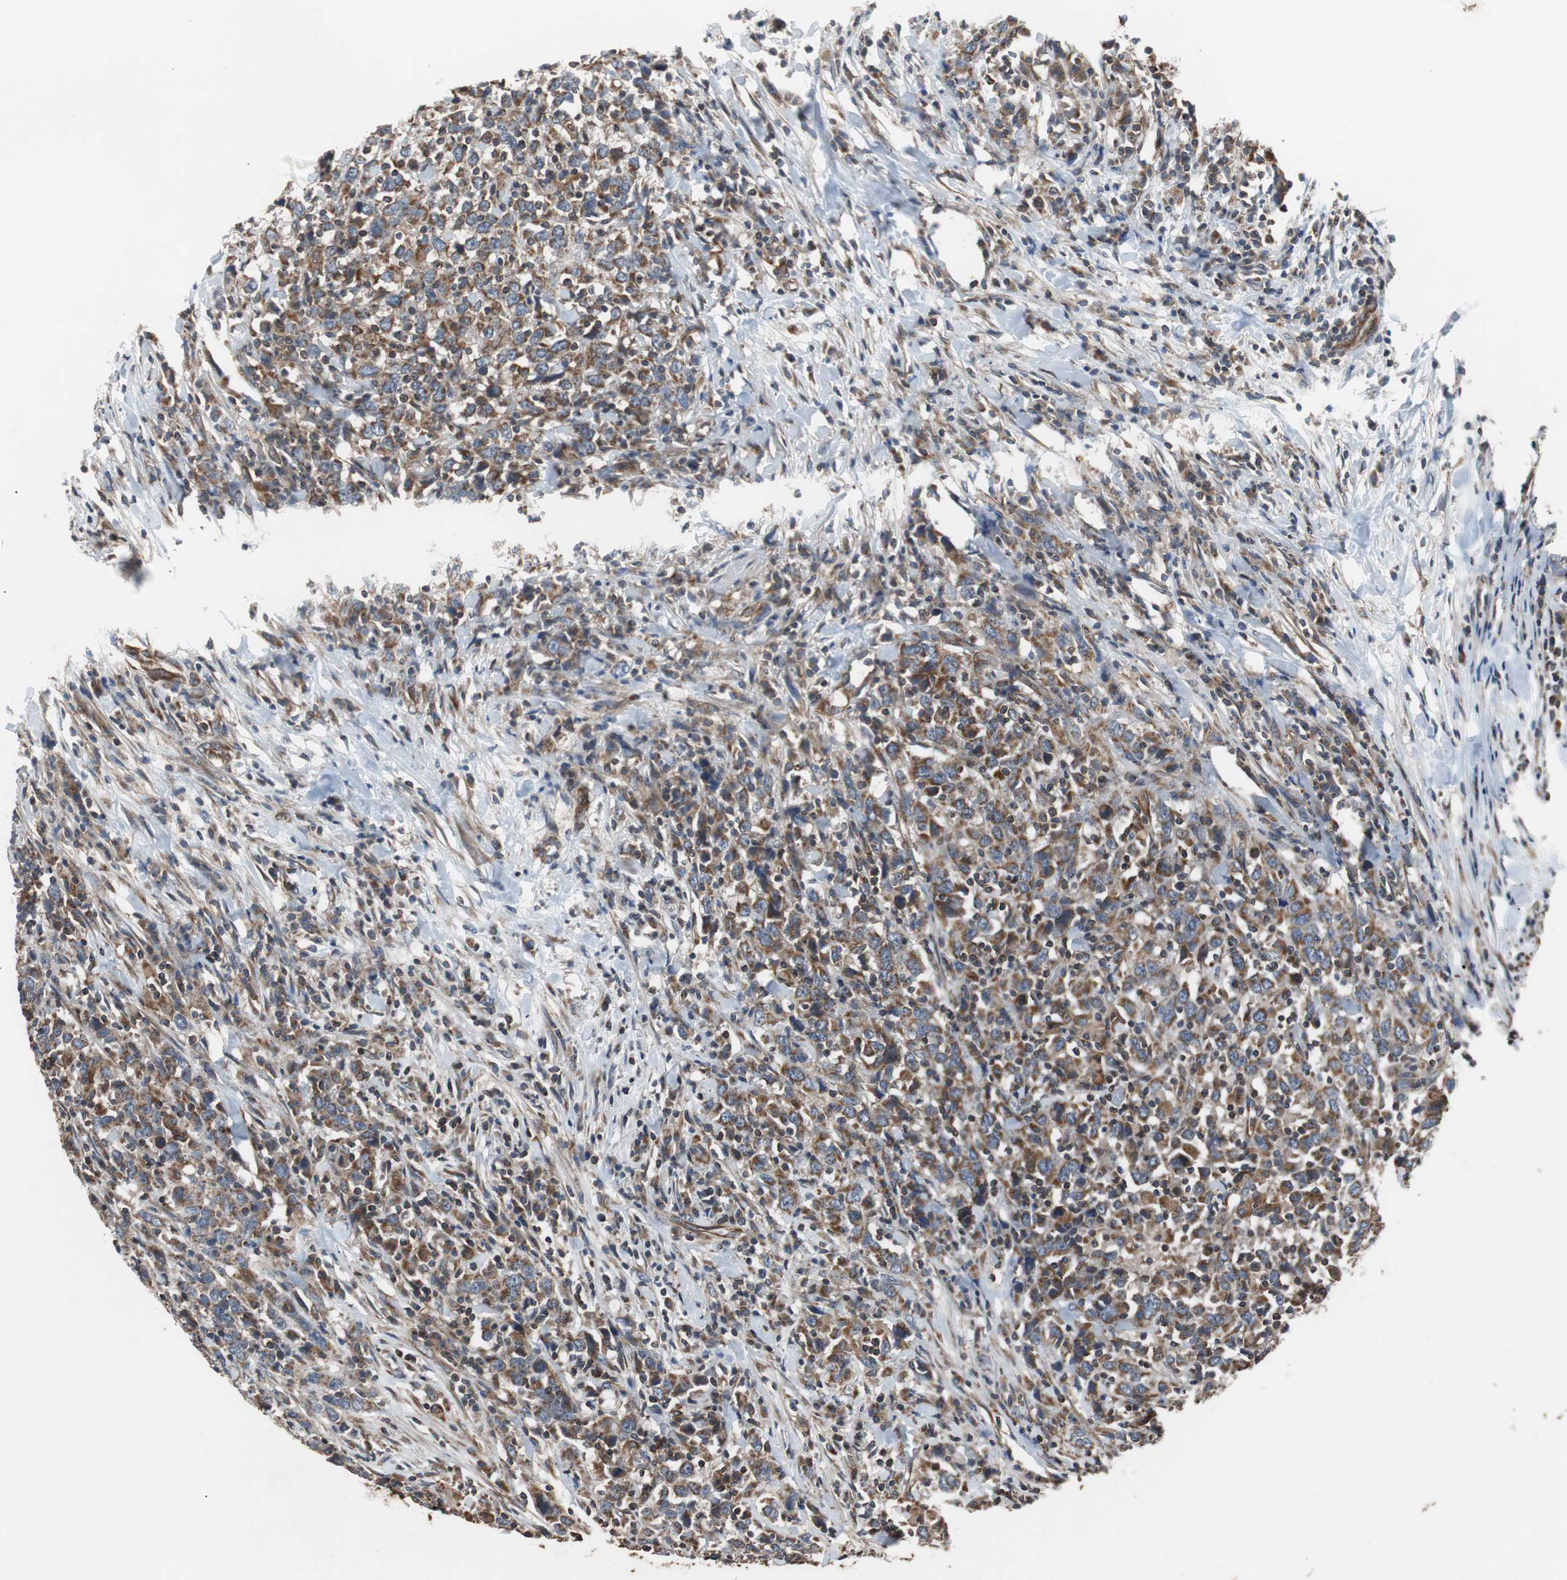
{"staining": {"intensity": "moderate", "quantity": ">75%", "location": "cytoplasmic/membranous"}, "tissue": "urothelial cancer", "cell_type": "Tumor cells", "image_type": "cancer", "snomed": [{"axis": "morphology", "description": "Urothelial carcinoma, High grade"}, {"axis": "topography", "description": "Urinary bladder"}], "caption": "High-power microscopy captured an immunohistochemistry photomicrograph of high-grade urothelial carcinoma, revealing moderate cytoplasmic/membranous expression in about >75% of tumor cells.", "gene": "ACTR3", "patient": {"sex": "male", "age": 61}}